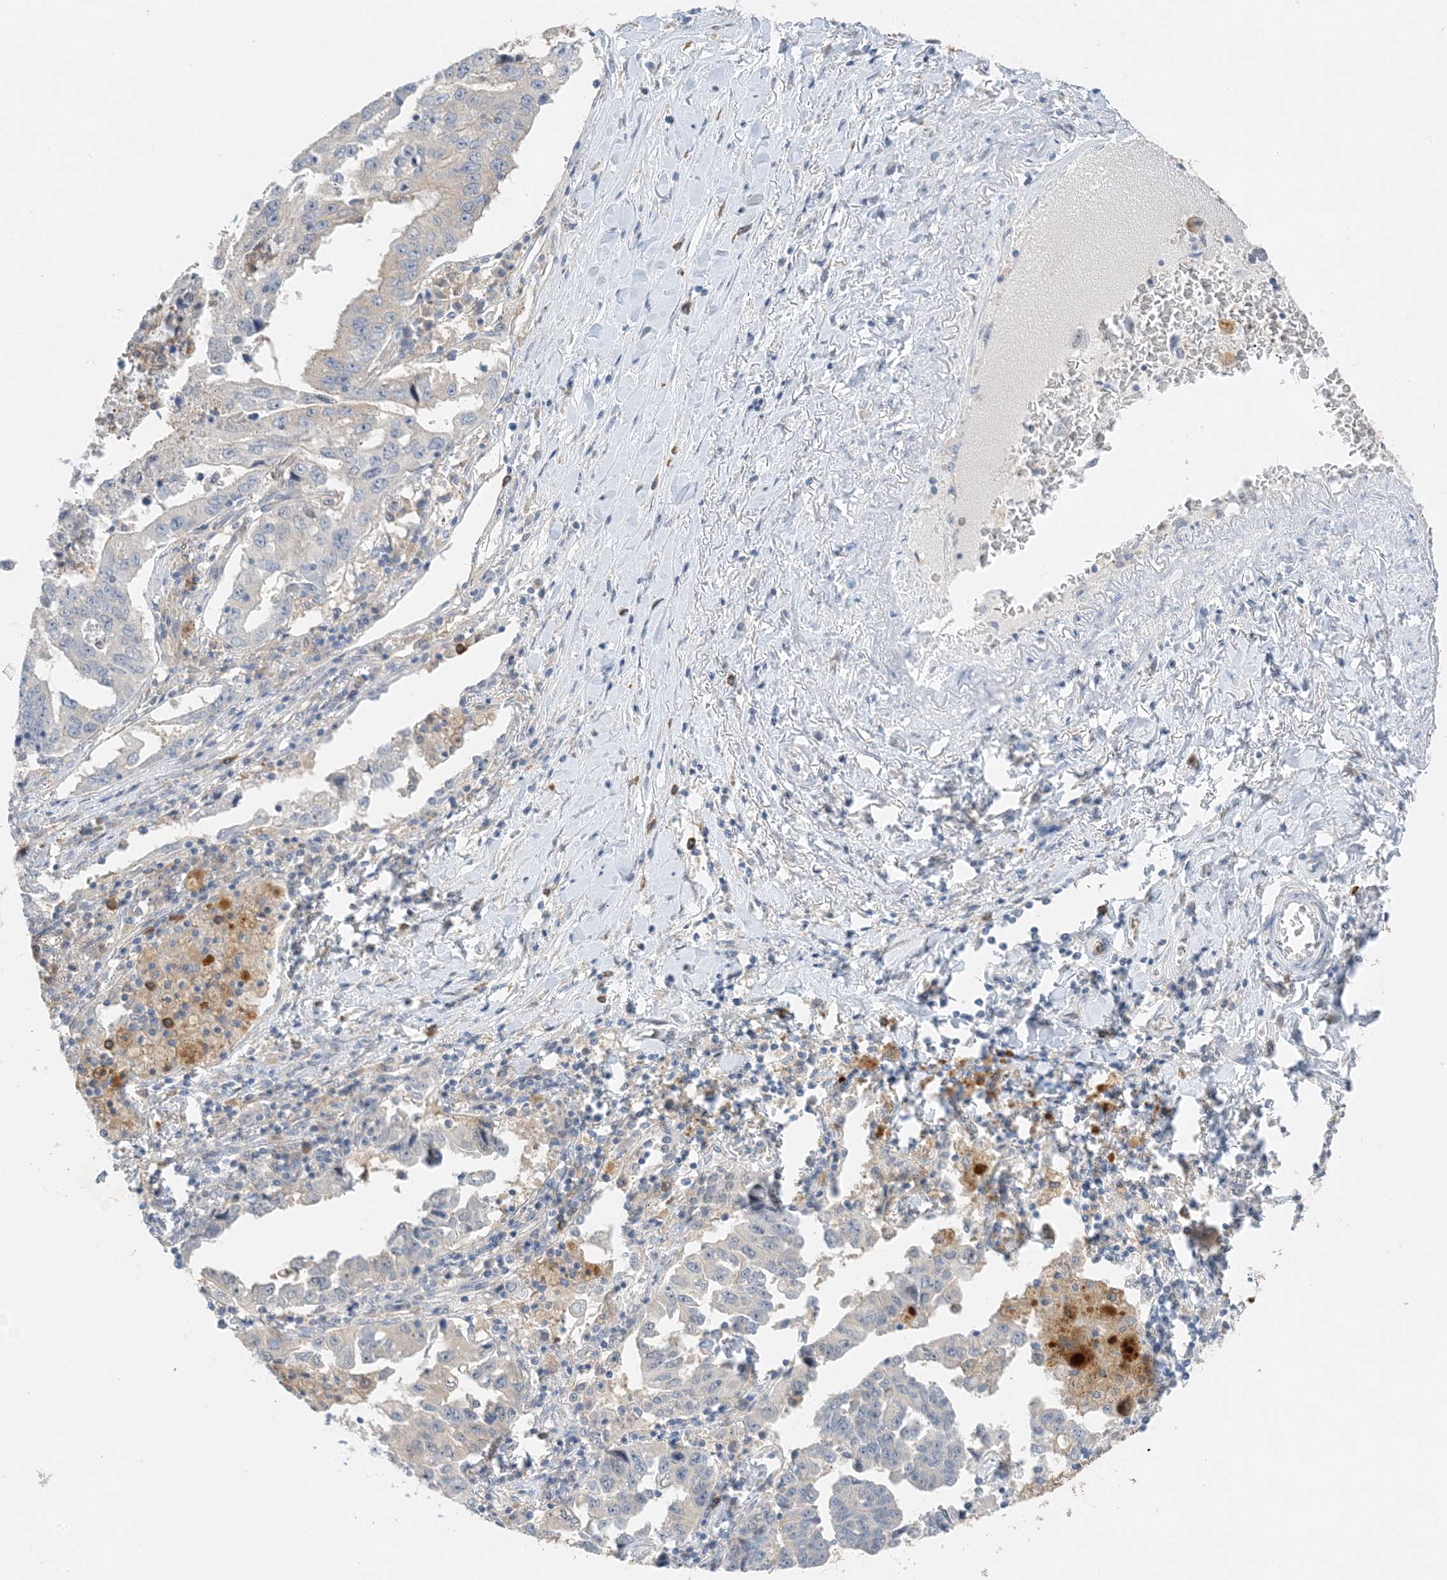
{"staining": {"intensity": "negative", "quantity": "none", "location": "none"}, "tissue": "lung cancer", "cell_type": "Tumor cells", "image_type": "cancer", "snomed": [{"axis": "morphology", "description": "Adenocarcinoma, NOS"}, {"axis": "topography", "description": "Lung"}], "caption": "Tumor cells are negative for protein expression in human lung cancer.", "gene": "KIFBP", "patient": {"sex": "female", "age": 51}}